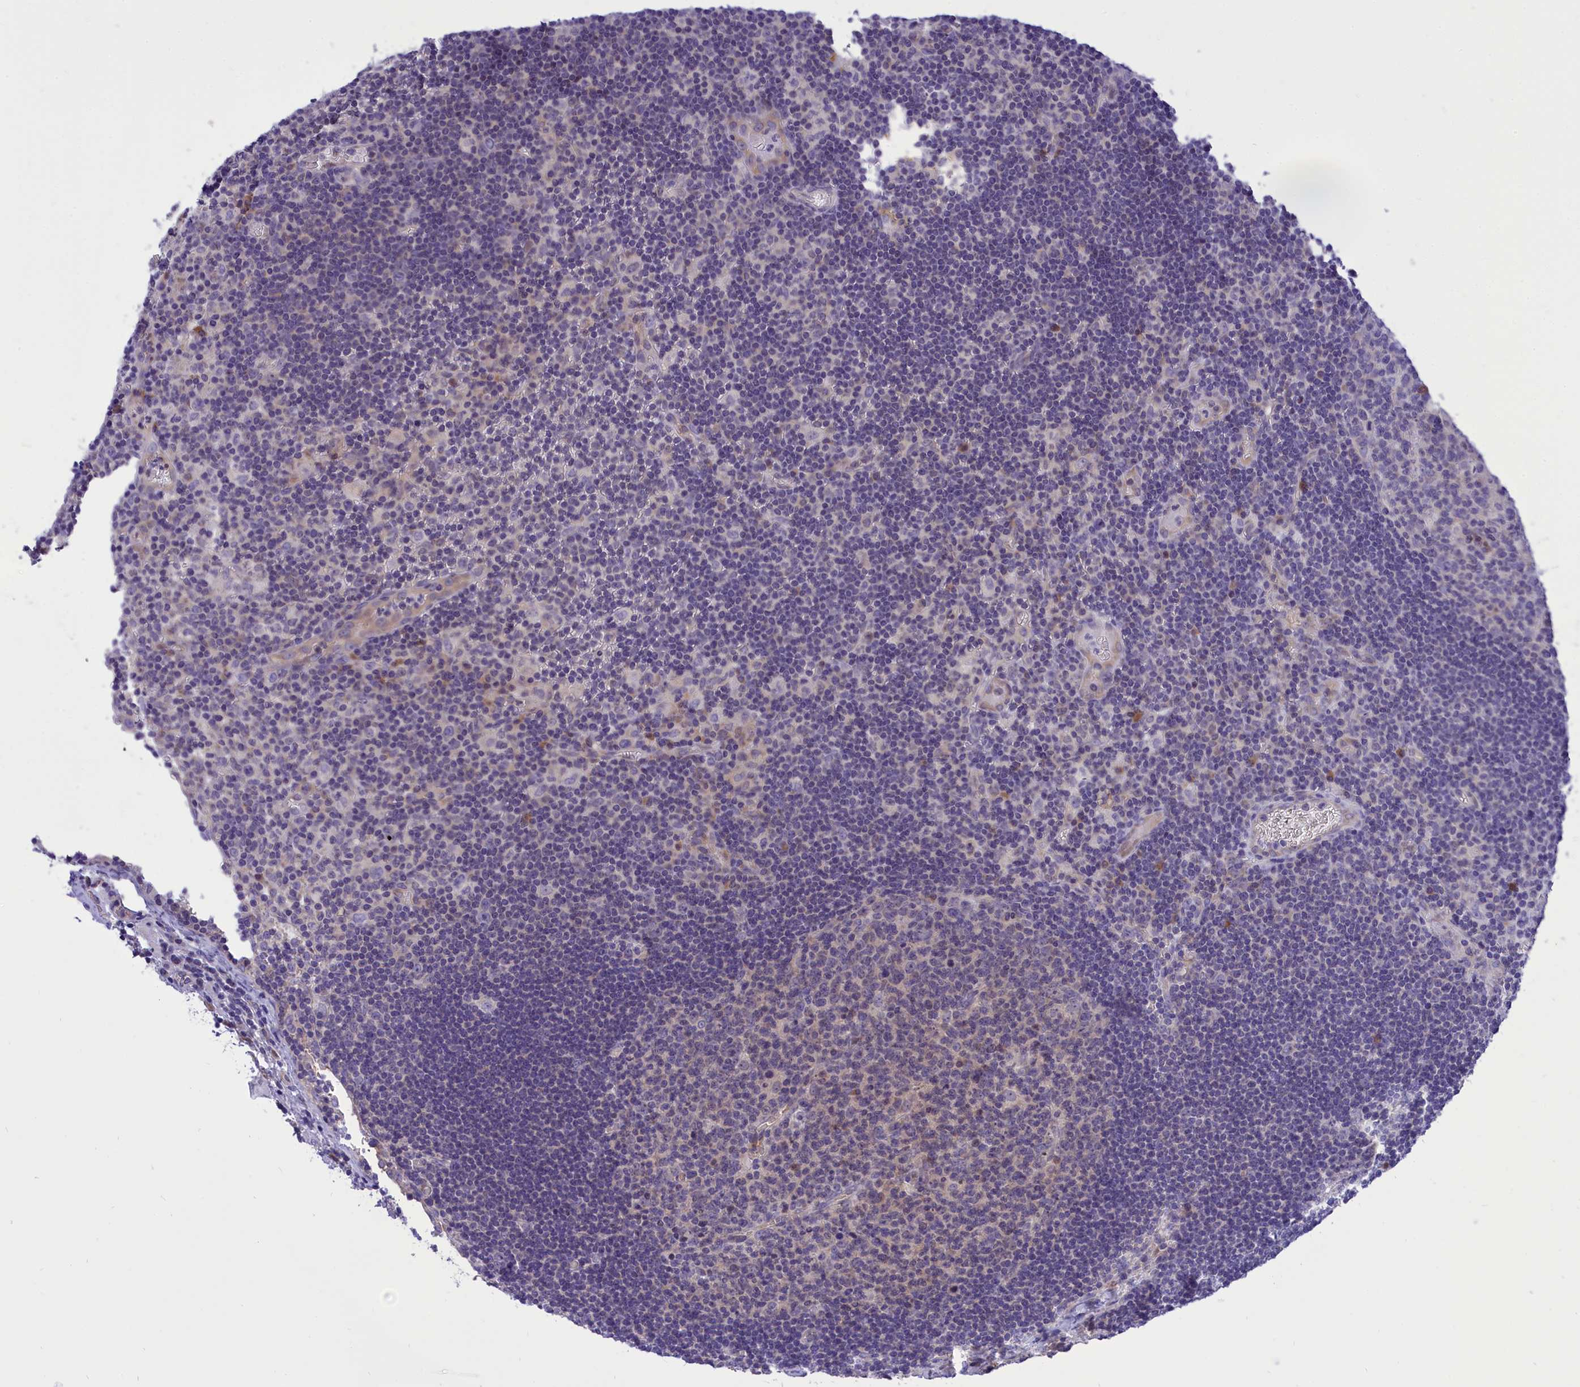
{"staining": {"intensity": "negative", "quantity": "none", "location": "none"}, "tissue": "lymph node", "cell_type": "Germinal center cells", "image_type": "normal", "snomed": [{"axis": "morphology", "description": "Normal tissue, NOS"}, {"axis": "topography", "description": "Lymph node"}], "caption": "Immunohistochemistry (IHC) micrograph of normal human lymph node stained for a protein (brown), which exhibits no staining in germinal center cells.", "gene": "DCAF16", "patient": {"sex": "female", "age": 73}}